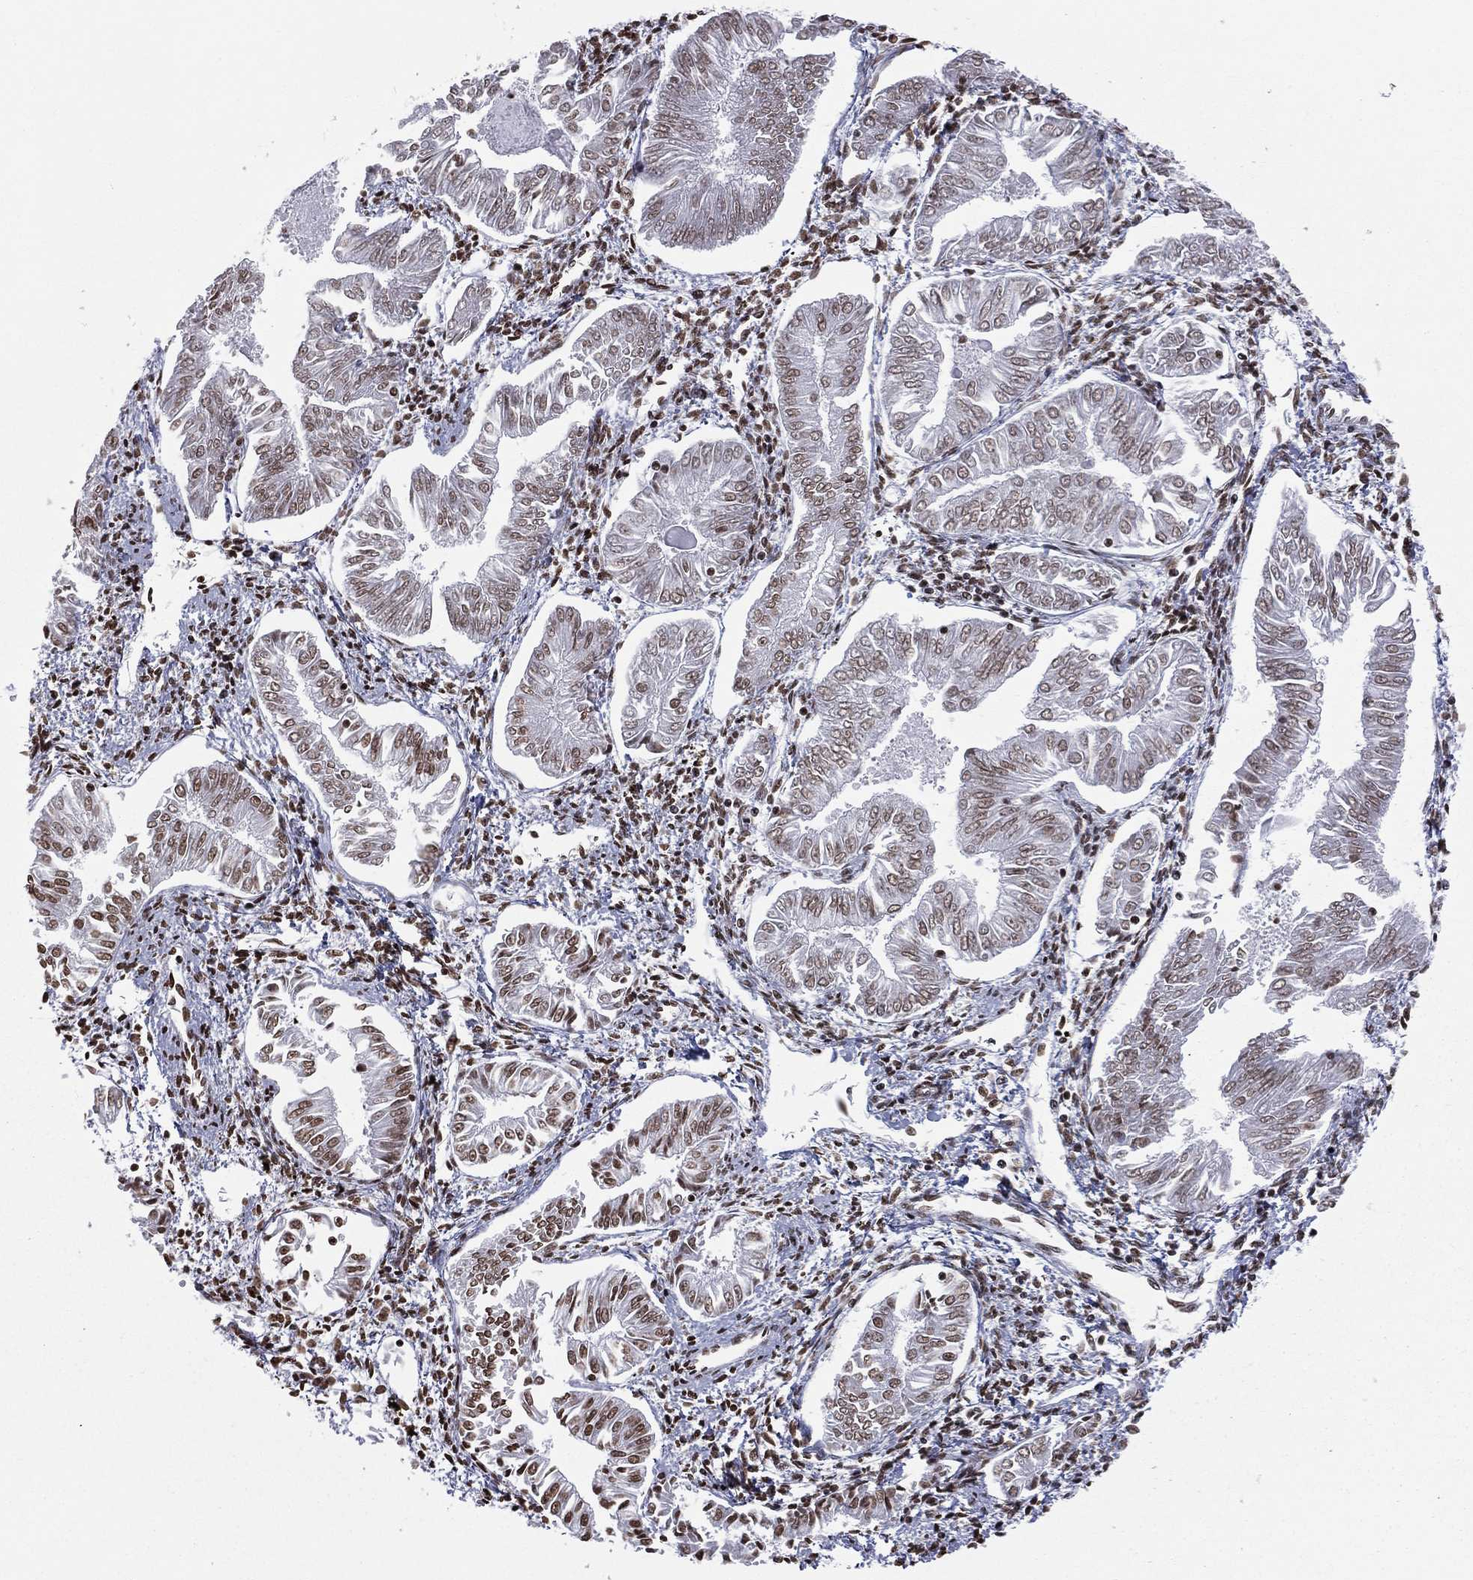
{"staining": {"intensity": "moderate", "quantity": "25%-75%", "location": "nuclear"}, "tissue": "endometrial cancer", "cell_type": "Tumor cells", "image_type": "cancer", "snomed": [{"axis": "morphology", "description": "Adenocarcinoma, NOS"}, {"axis": "topography", "description": "Endometrium"}], "caption": "This histopathology image demonstrates immunohistochemistry staining of adenocarcinoma (endometrial), with medium moderate nuclear expression in about 25%-75% of tumor cells.", "gene": "RFX7", "patient": {"sex": "female", "age": 53}}